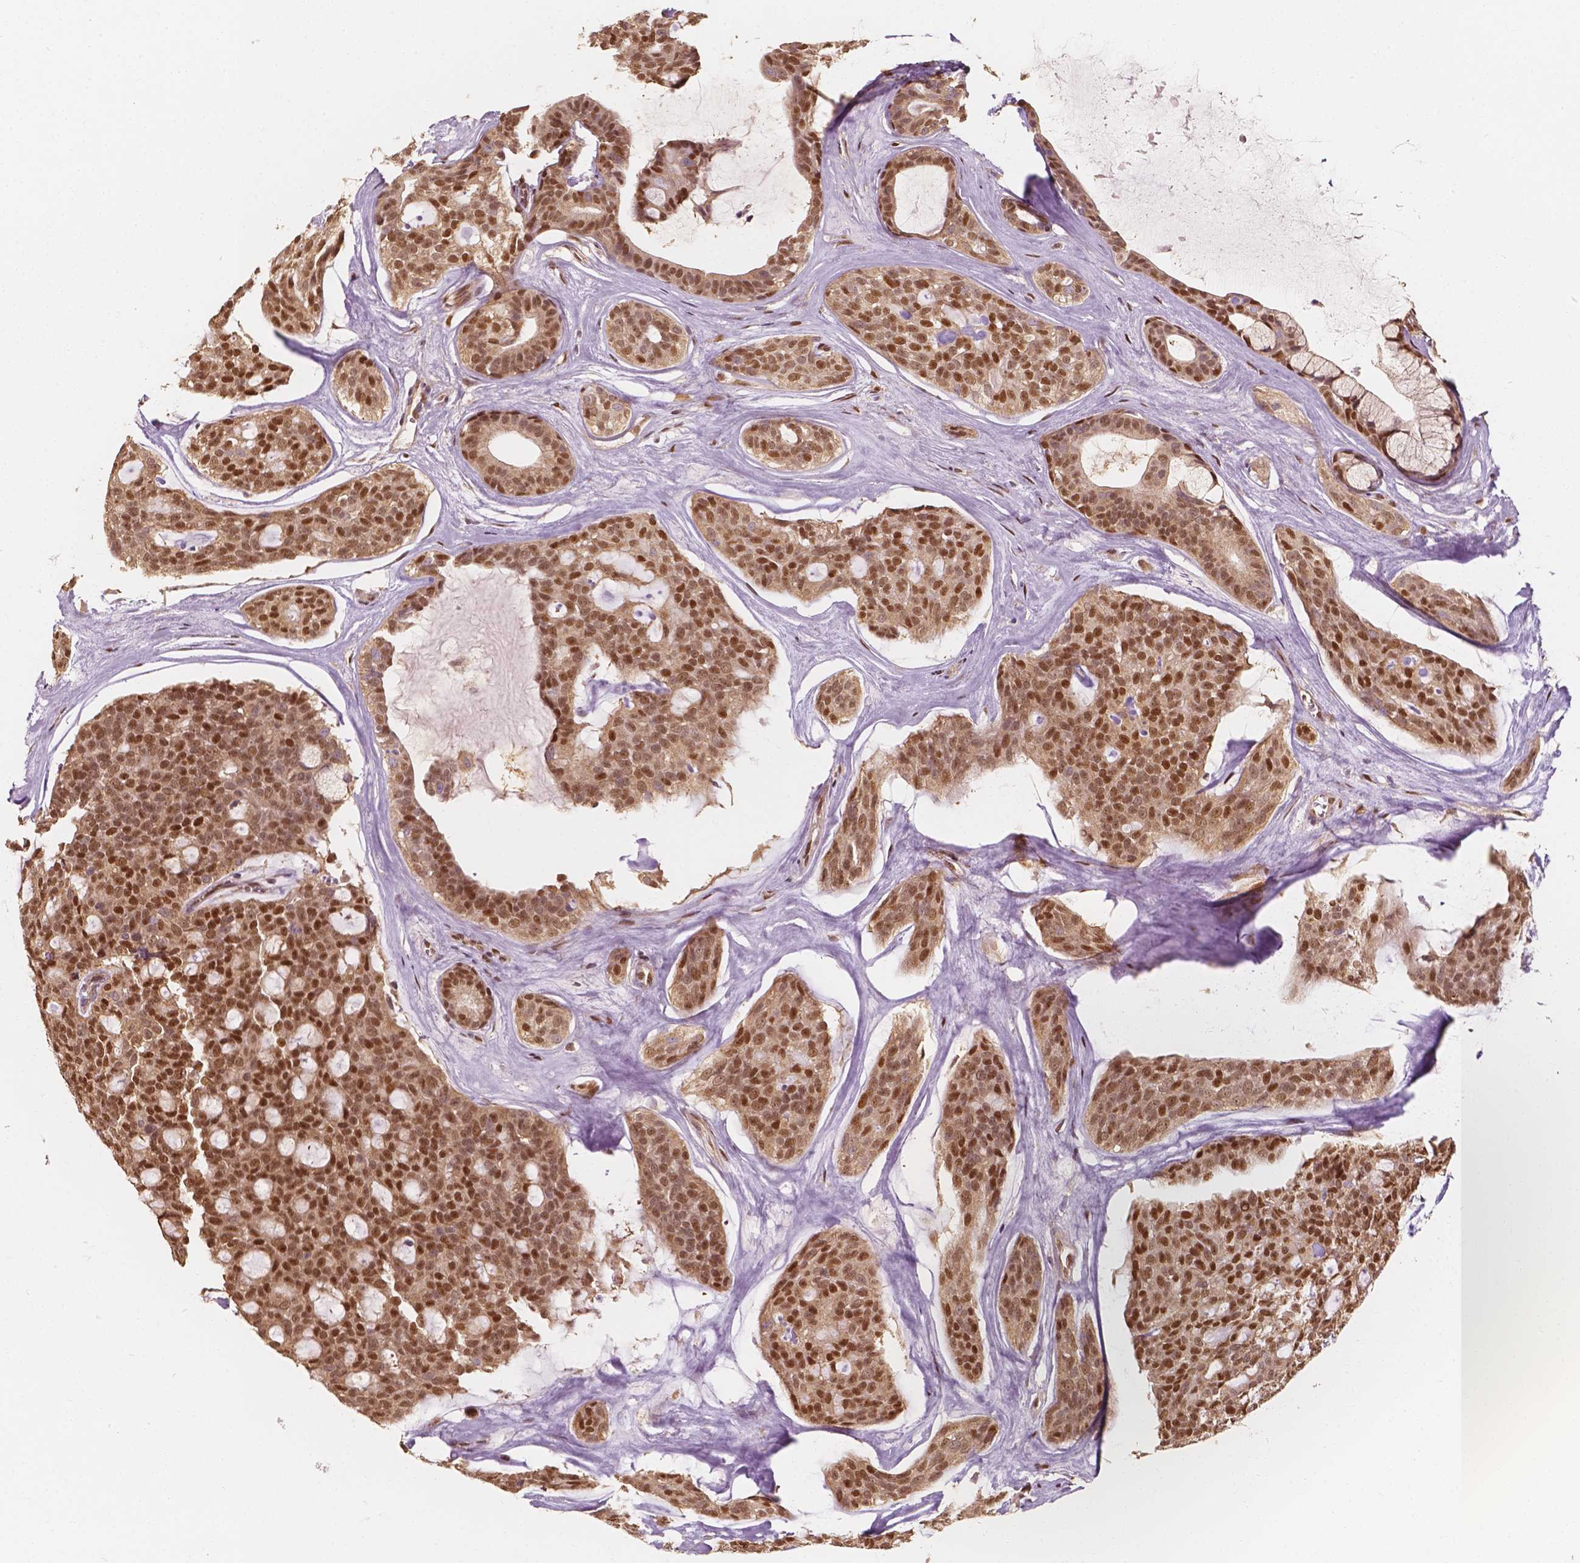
{"staining": {"intensity": "moderate", "quantity": ">75%", "location": "nuclear"}, "tissue": "head and neck cancer", "cell_type": "Tumor cells", "image_type": "cancer", "snomed": [{"axis": "morphology", "description": "Adenocarcinoma, NOS"}, {"axis": "topography", "description": "Head-Neck"}], "caption": "A micrograph showing moderate nuclear expression in about >75% of tumor cells in head and neck cancer (adenocarcinoma), as visualized by brown immunohistochemical staining.", "gene": "TBC1D17", "patient": {"sex": "male", "age": 66}}